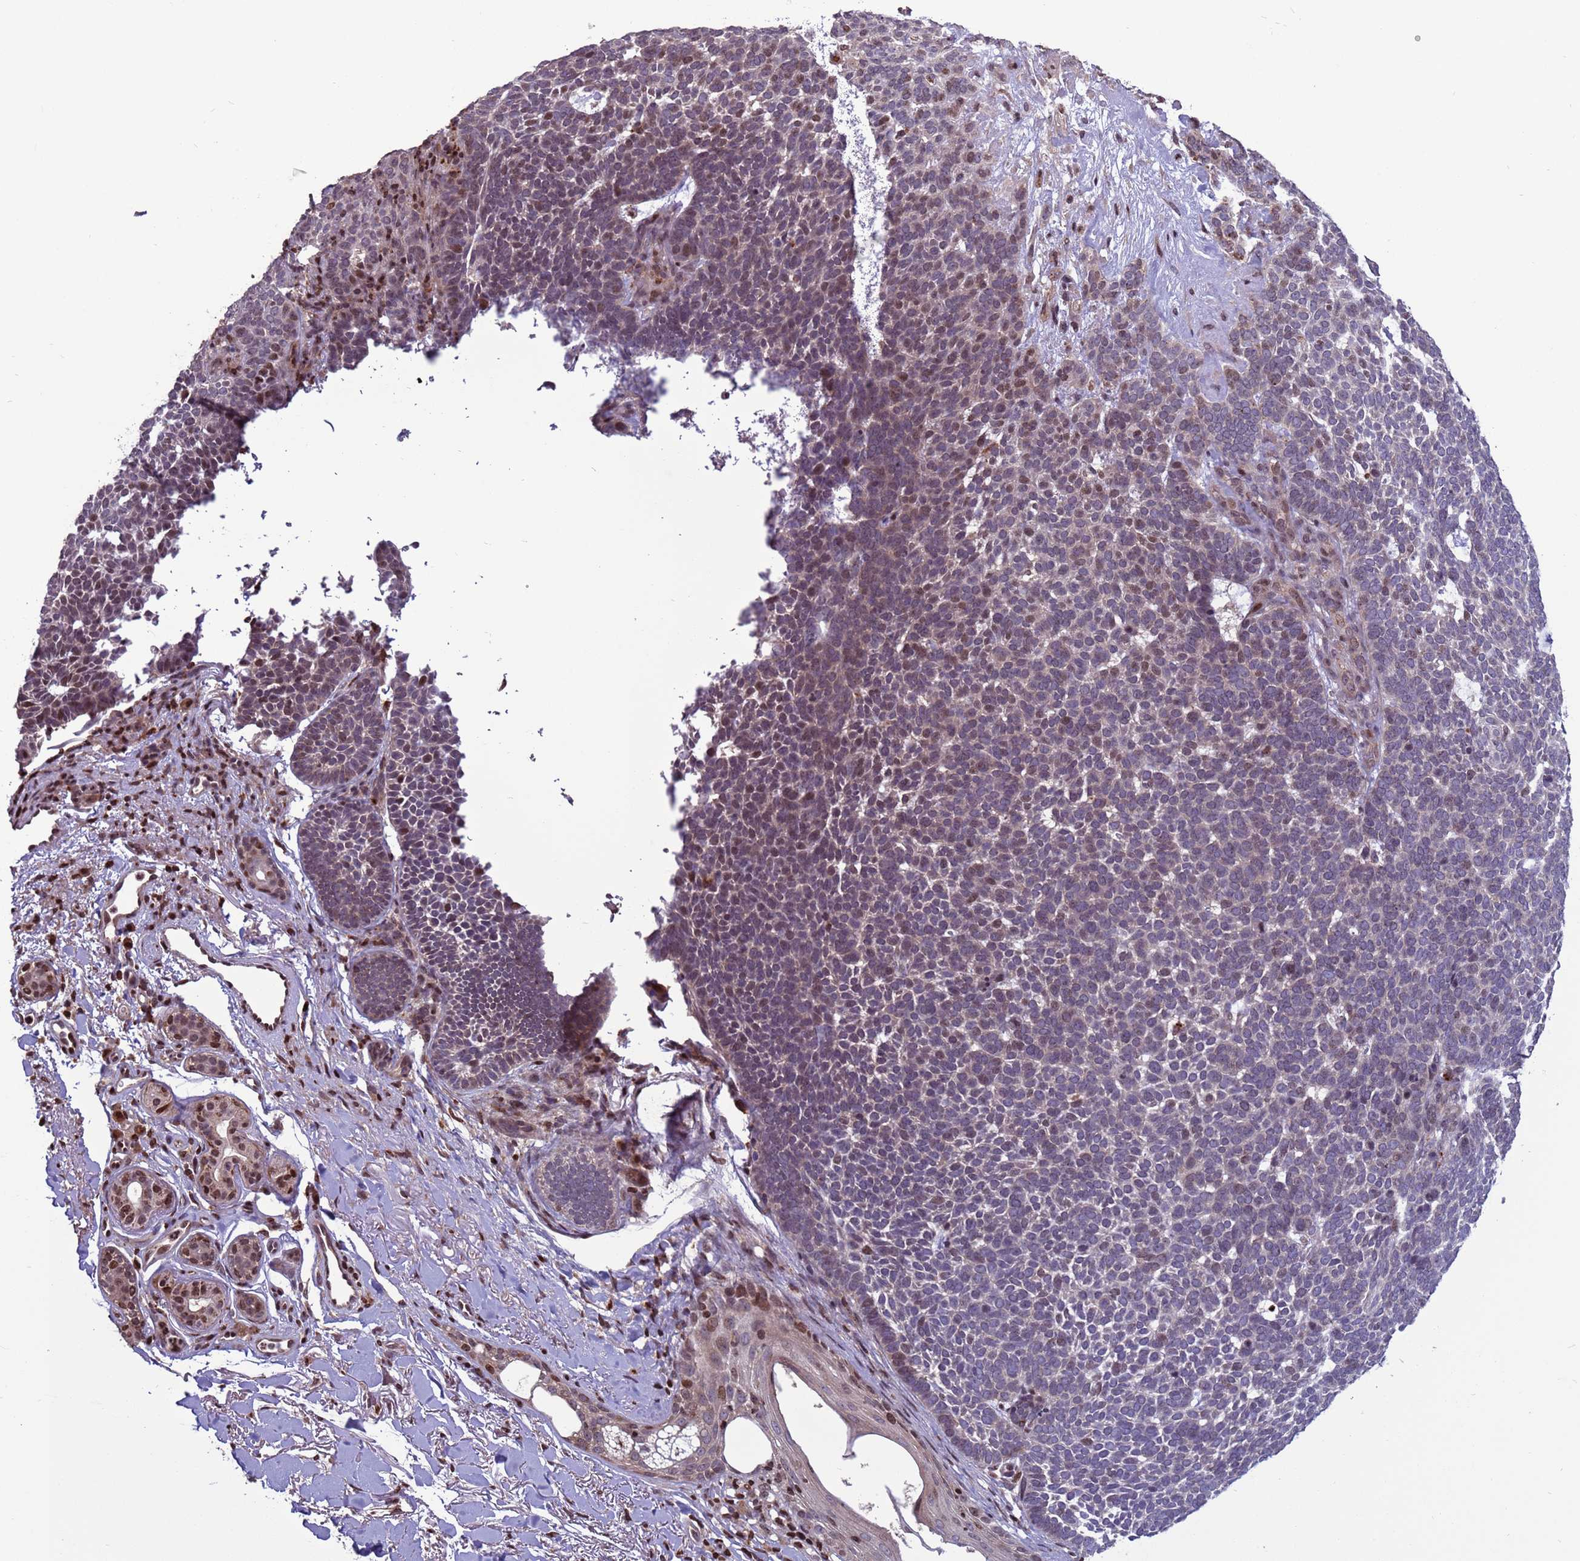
{"staining": {"intensity": "weak", "quantity": "<25%", "location": "cytoplasmic/membranous,nuclear"}, "tissue": "skin cancer", "cell_type": "Tumor cells", "image_type": "cancer", "snomed": [{"axis": "morphology", "description": "Basal cell carcinoma"}, {"axis": "topography", "description": "Skin"}], "caption": "Micrograph shows no protein positivity in tumor cells of skin basal cell carcinoma tissue.", "gene": "HGH1", "patient": {"sex": "female", "age": 77}}